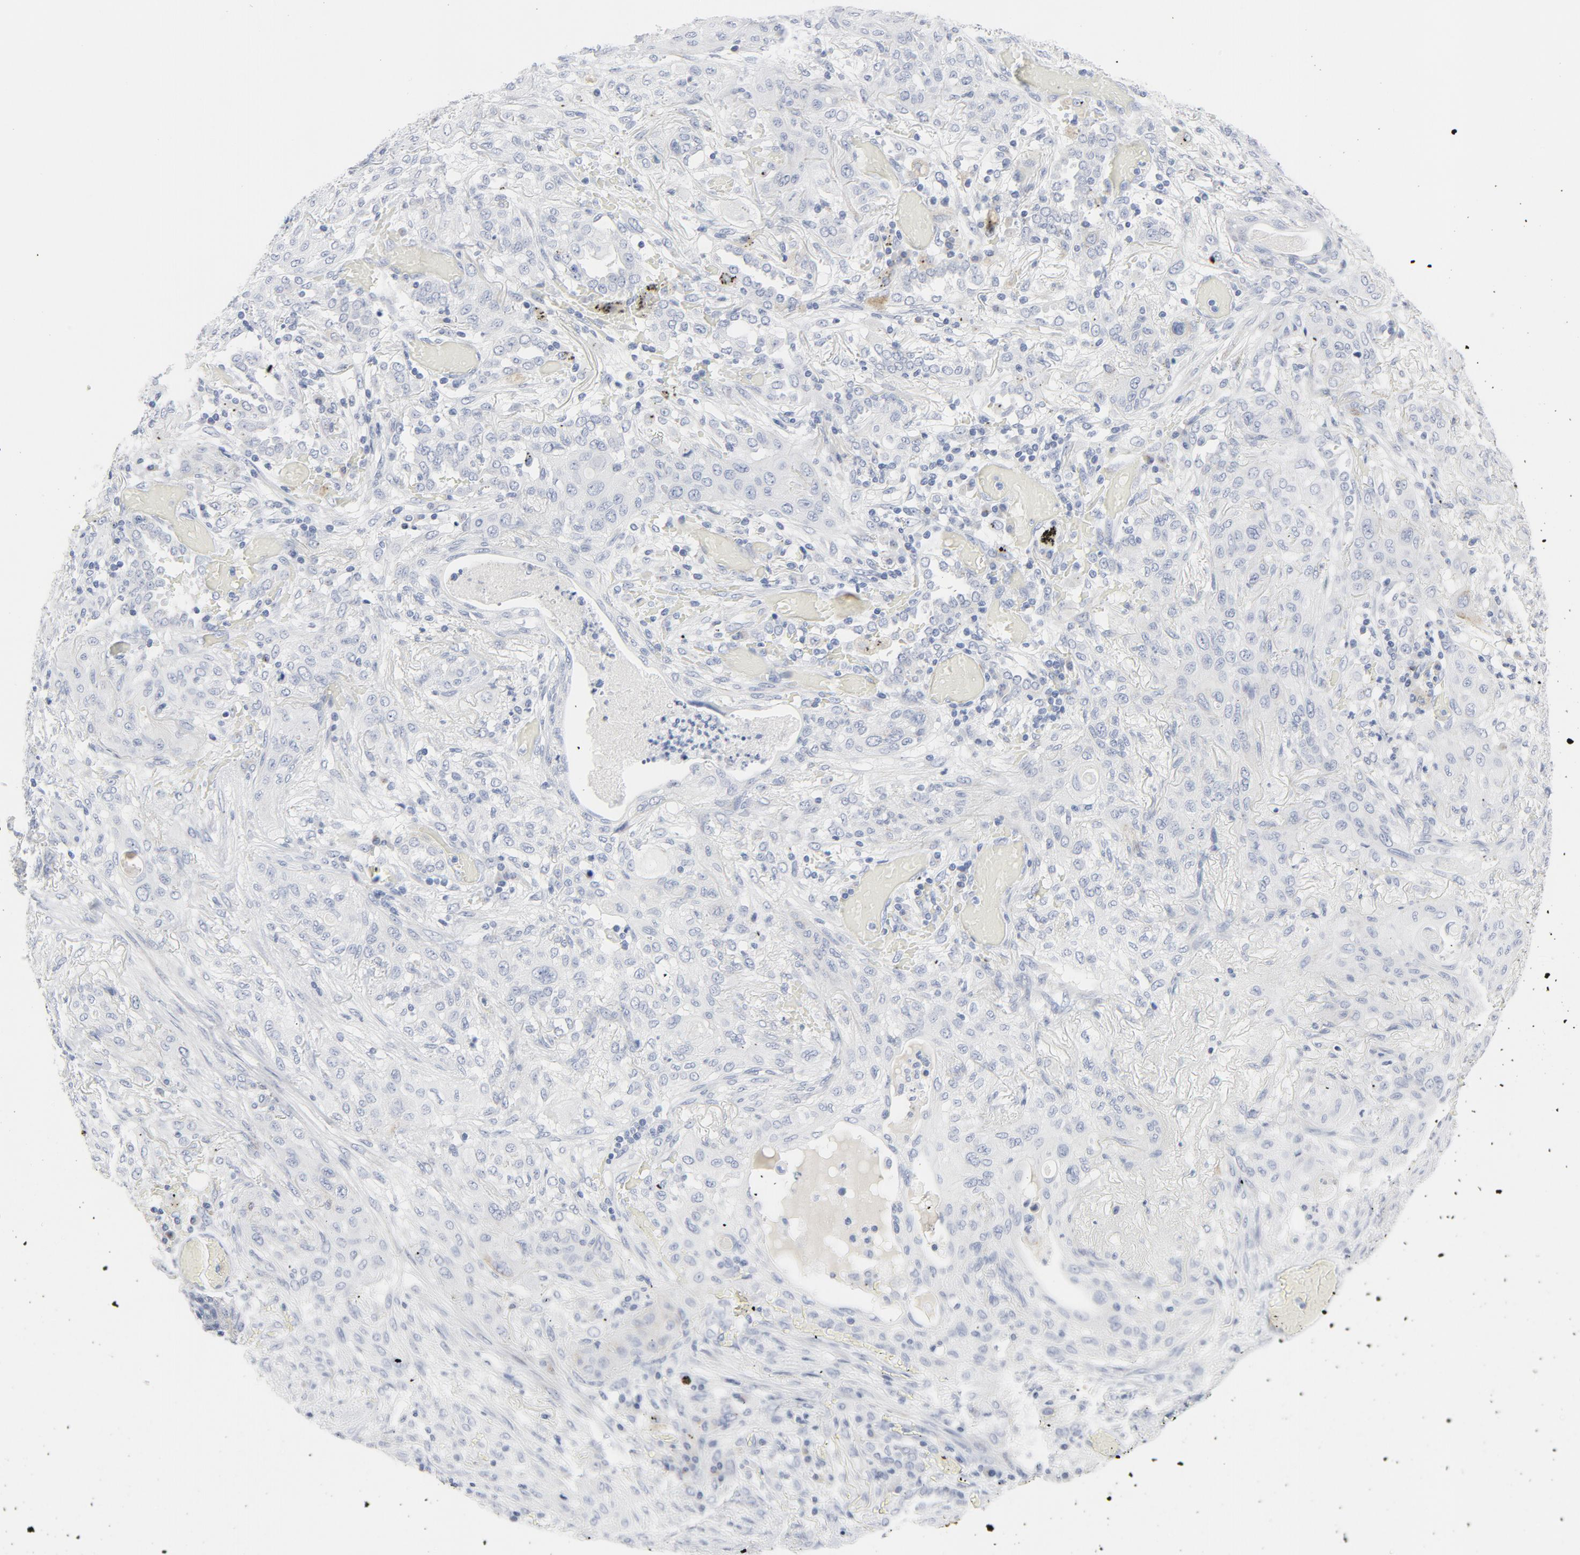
{"staining": {"intensity": "negative", "quantity": "none", "location": "none"}, "tissue": "lung cancer", "cell_type": "Tumor cells", "image_type": "cancer", "snomed": [{"axis": "morphology", "description": "Squamous cell carcinoma, NOS"}, {"axis": "topography", "description": "Lung"}], "caption": "Photomicrograph shows no significant protein positivity in tumor cells of squamous cell carcinoma (lung).", "gene": "TUBB1", "patient": {"sex": "female", "age": 47}}